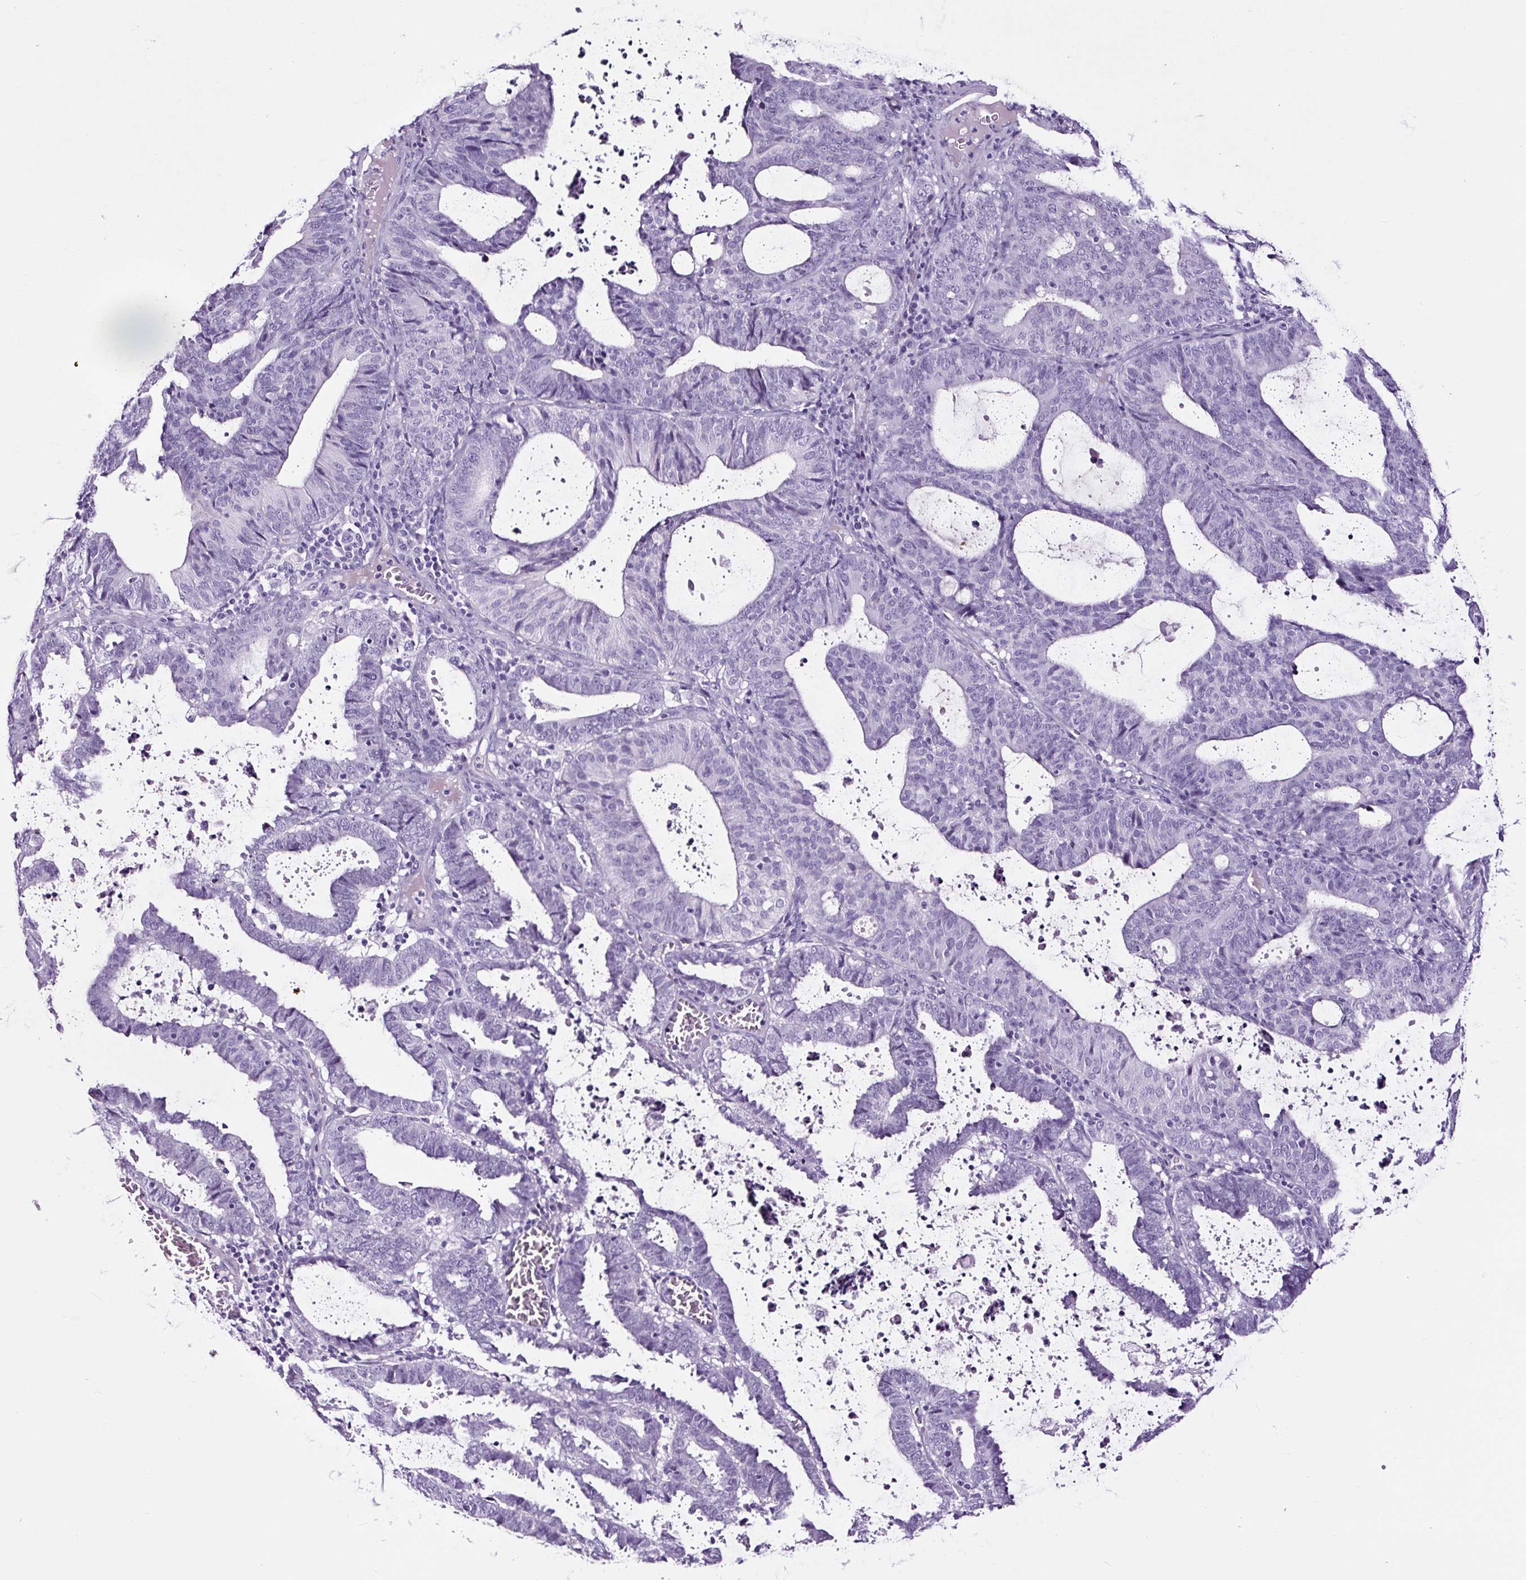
{"staining": {"intensity": "negative", "quantity": "none", "location": "none"}, "tissue": "endometrial cancer", "cell_type": "Tumor cells", "image_type": "cancer", "snomed": [{"axis": "morphology", "description": "Adenocarcinoma, NOS"}, {"axis": "topography", "description": "Uterus"}], "caption": "This is an immunohistochemistry (IHC) histopathology image of human endometrial cancer. There is no positivity in tumor cells.", "gene": "NPHS2", "patient": {"sex": "female", "age": 83}}